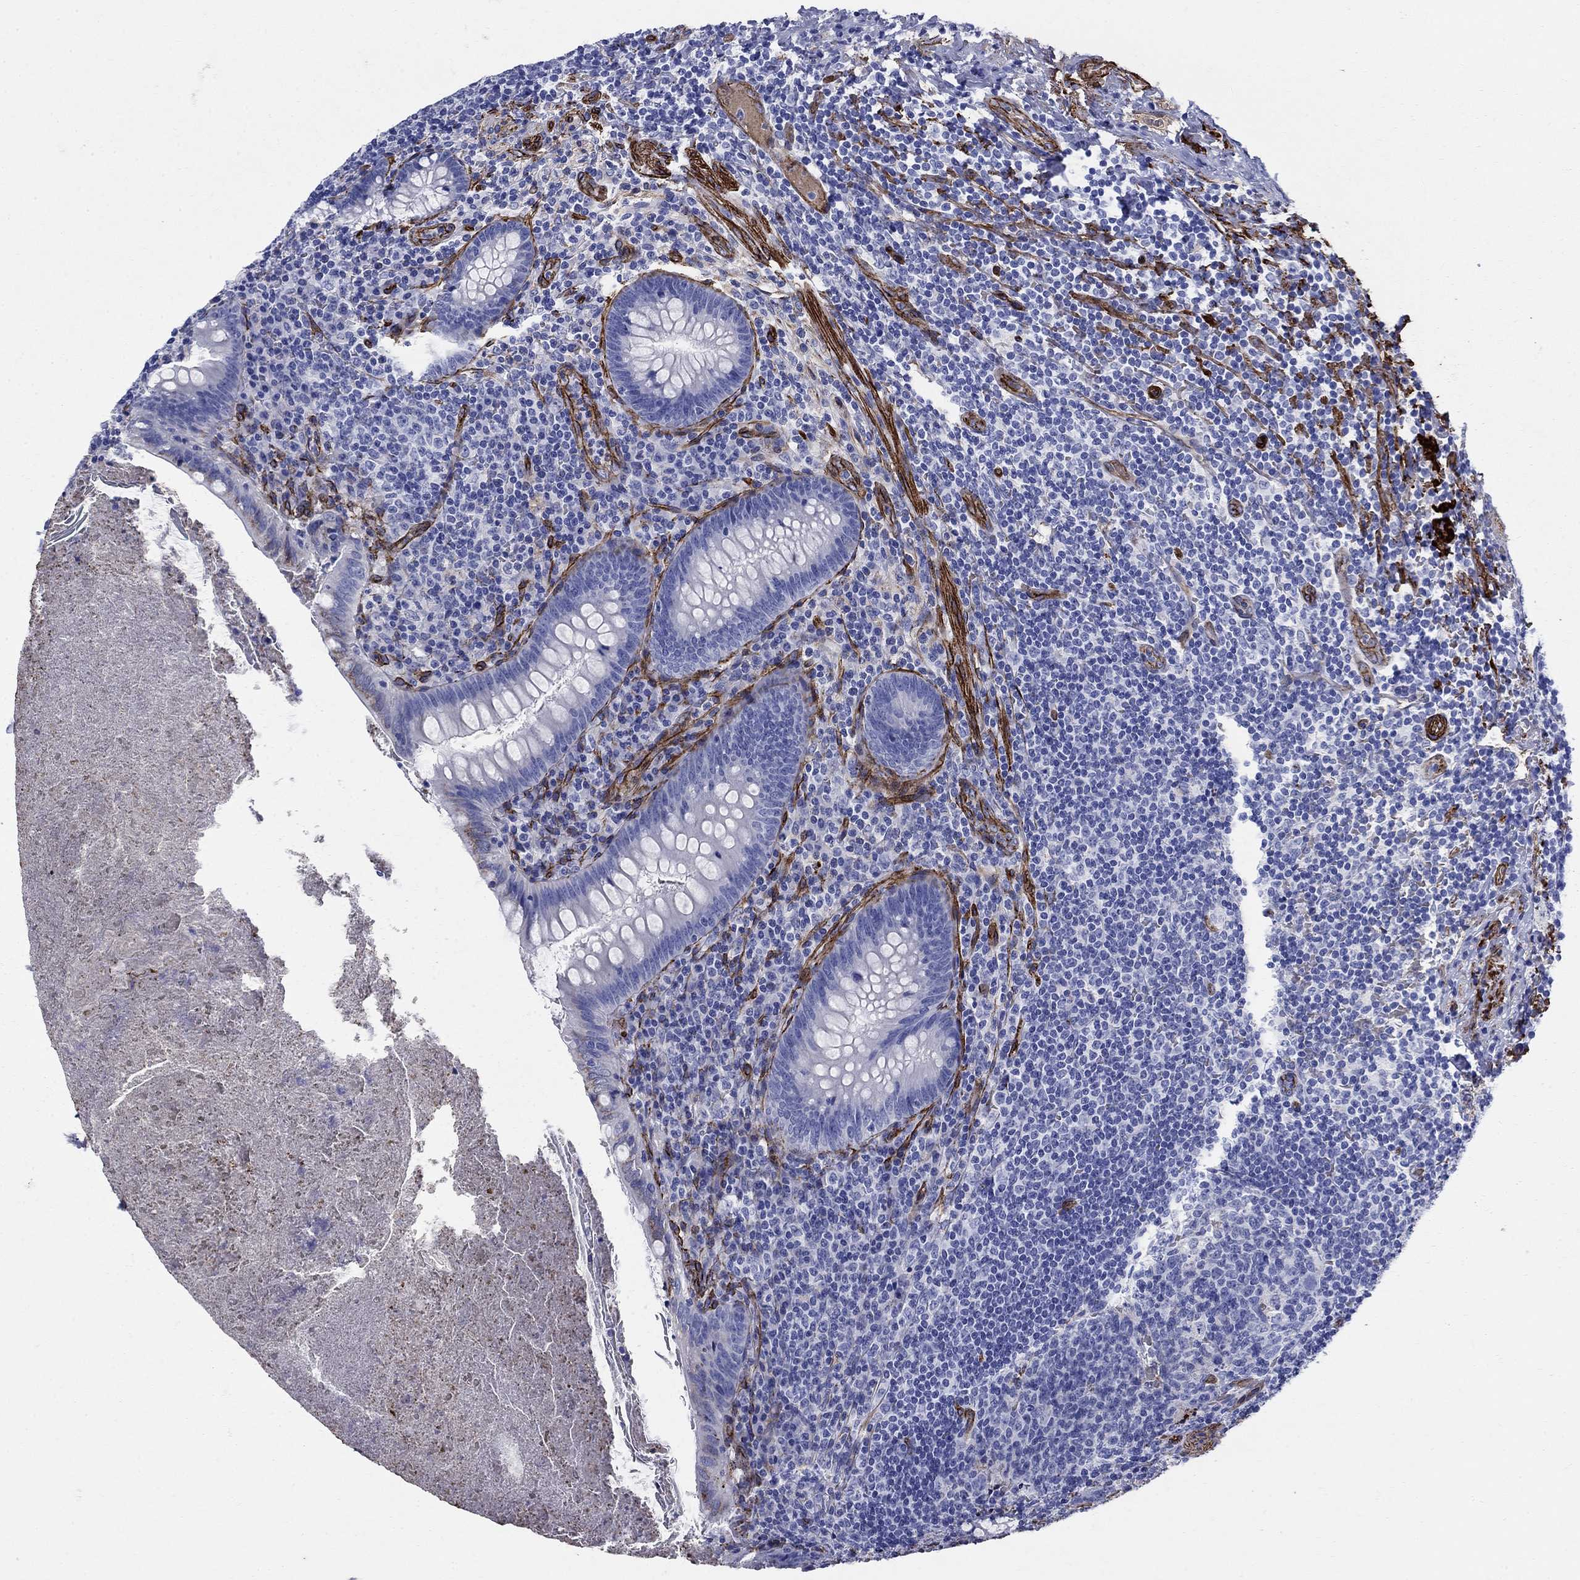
{"staining": {"intensity": "negative", "quantity": "none", "location": "none"}, "tissue": "appendix", "cell_type": "Glandular cells", "image_type": "normal", "snomed": [{"axis": "morphology", "description": "Normal tissue, NOS"}, {"axis": "topography", "description": "Appendix"}], "caption": "This micrograph is of unremarkable appendix stained with immunohistochemistry (IHC) to label a protein in brown with the nuclei are counter-stained blue. There is no expression in glandular cells.", "gene": "VTN", "patient": {"sex": "male", "age": 47}}